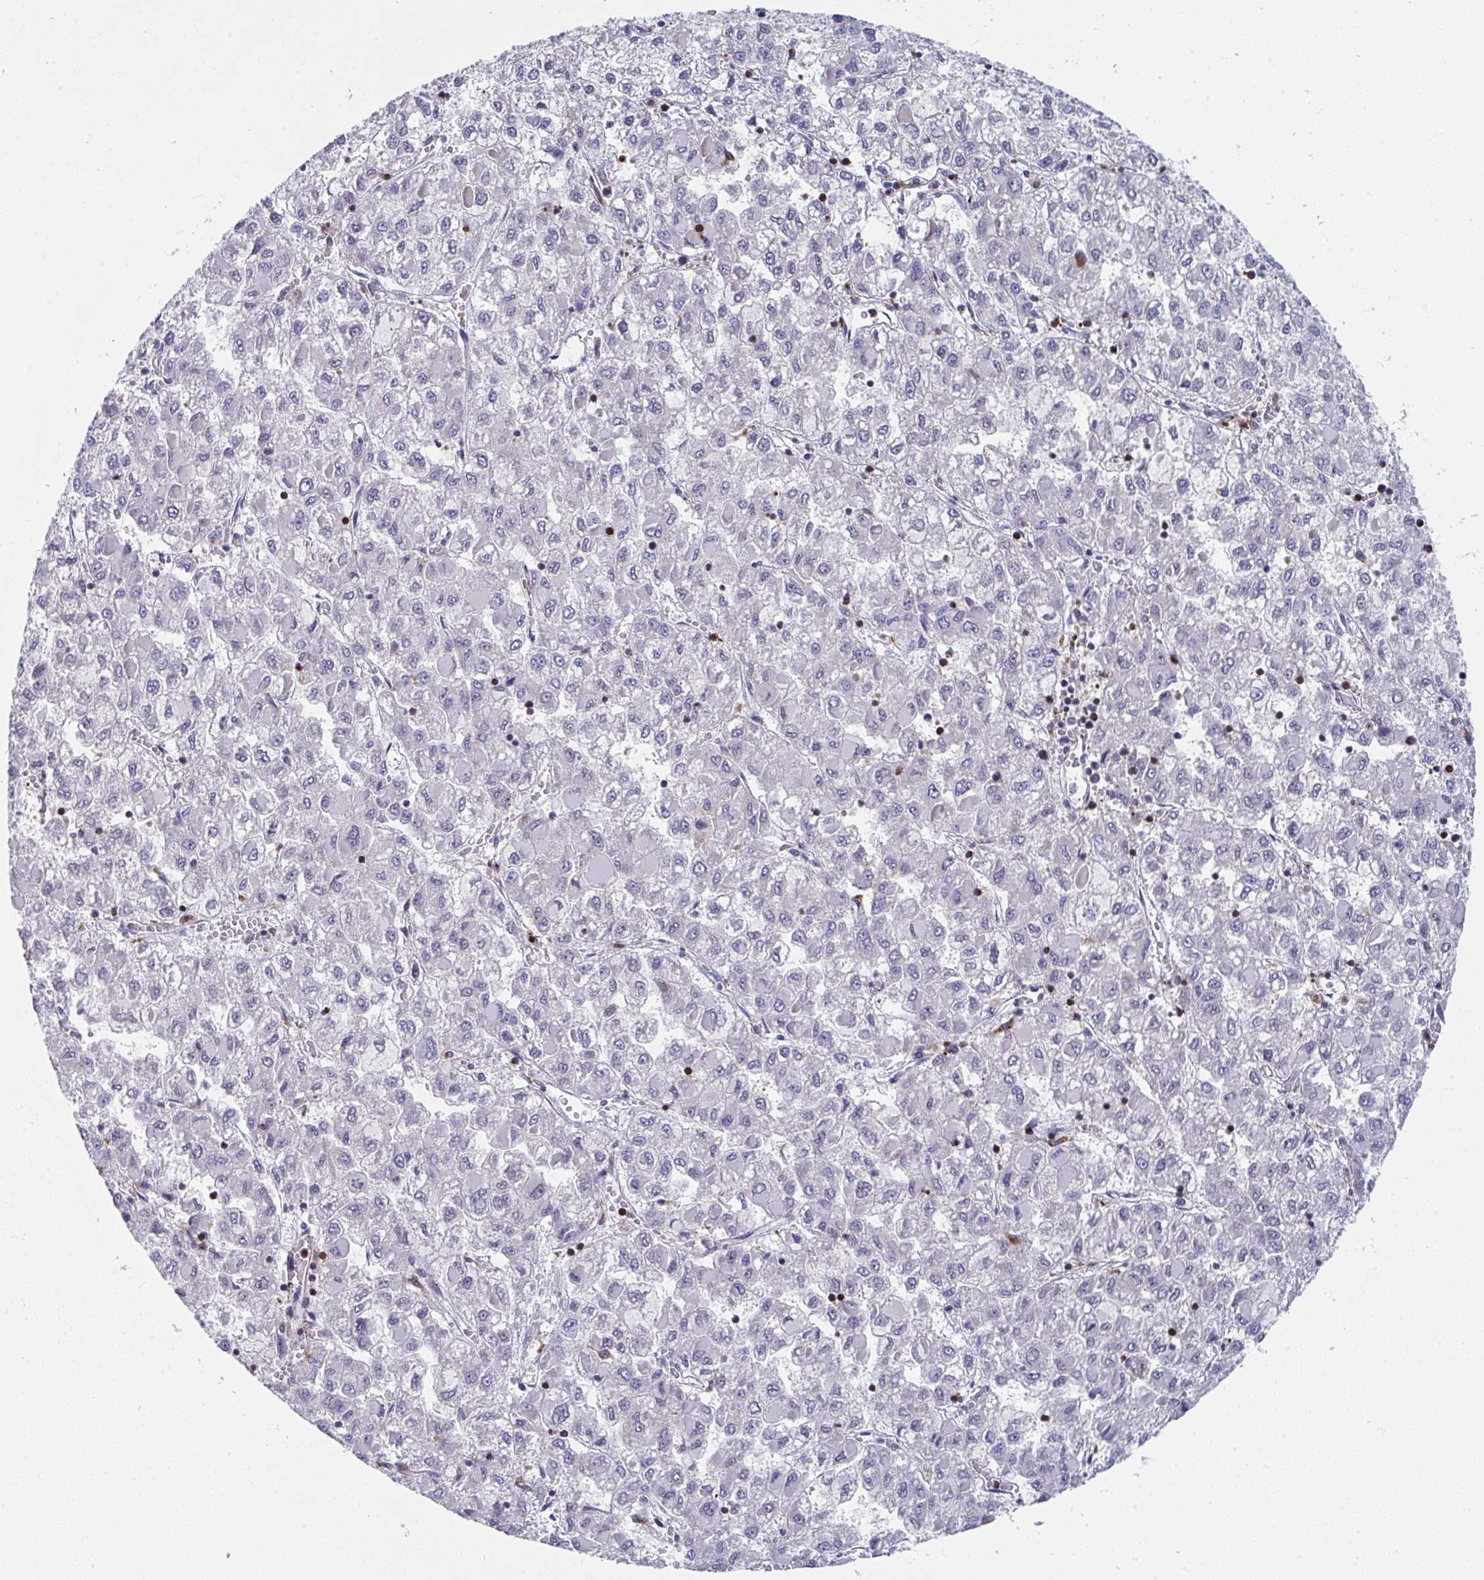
{"staining": {"intensity": "negative", "quantity": "none", "location": "none"}, "tissue": "liver cancer", "cell_type": "Tumor cells", "image_type": "cancer", "snomed": [{"axis": "morphology", "description": "Carcinoma, Hepatocellular, NOS"}, {"axis": "topography", "description": "Liver"}], "caption": "There is no significant positivity in tumor cells of hepatocellular carcinoma (liver).", "gene": "AOC2", "patient": {"sex": "male", "age": 40}}